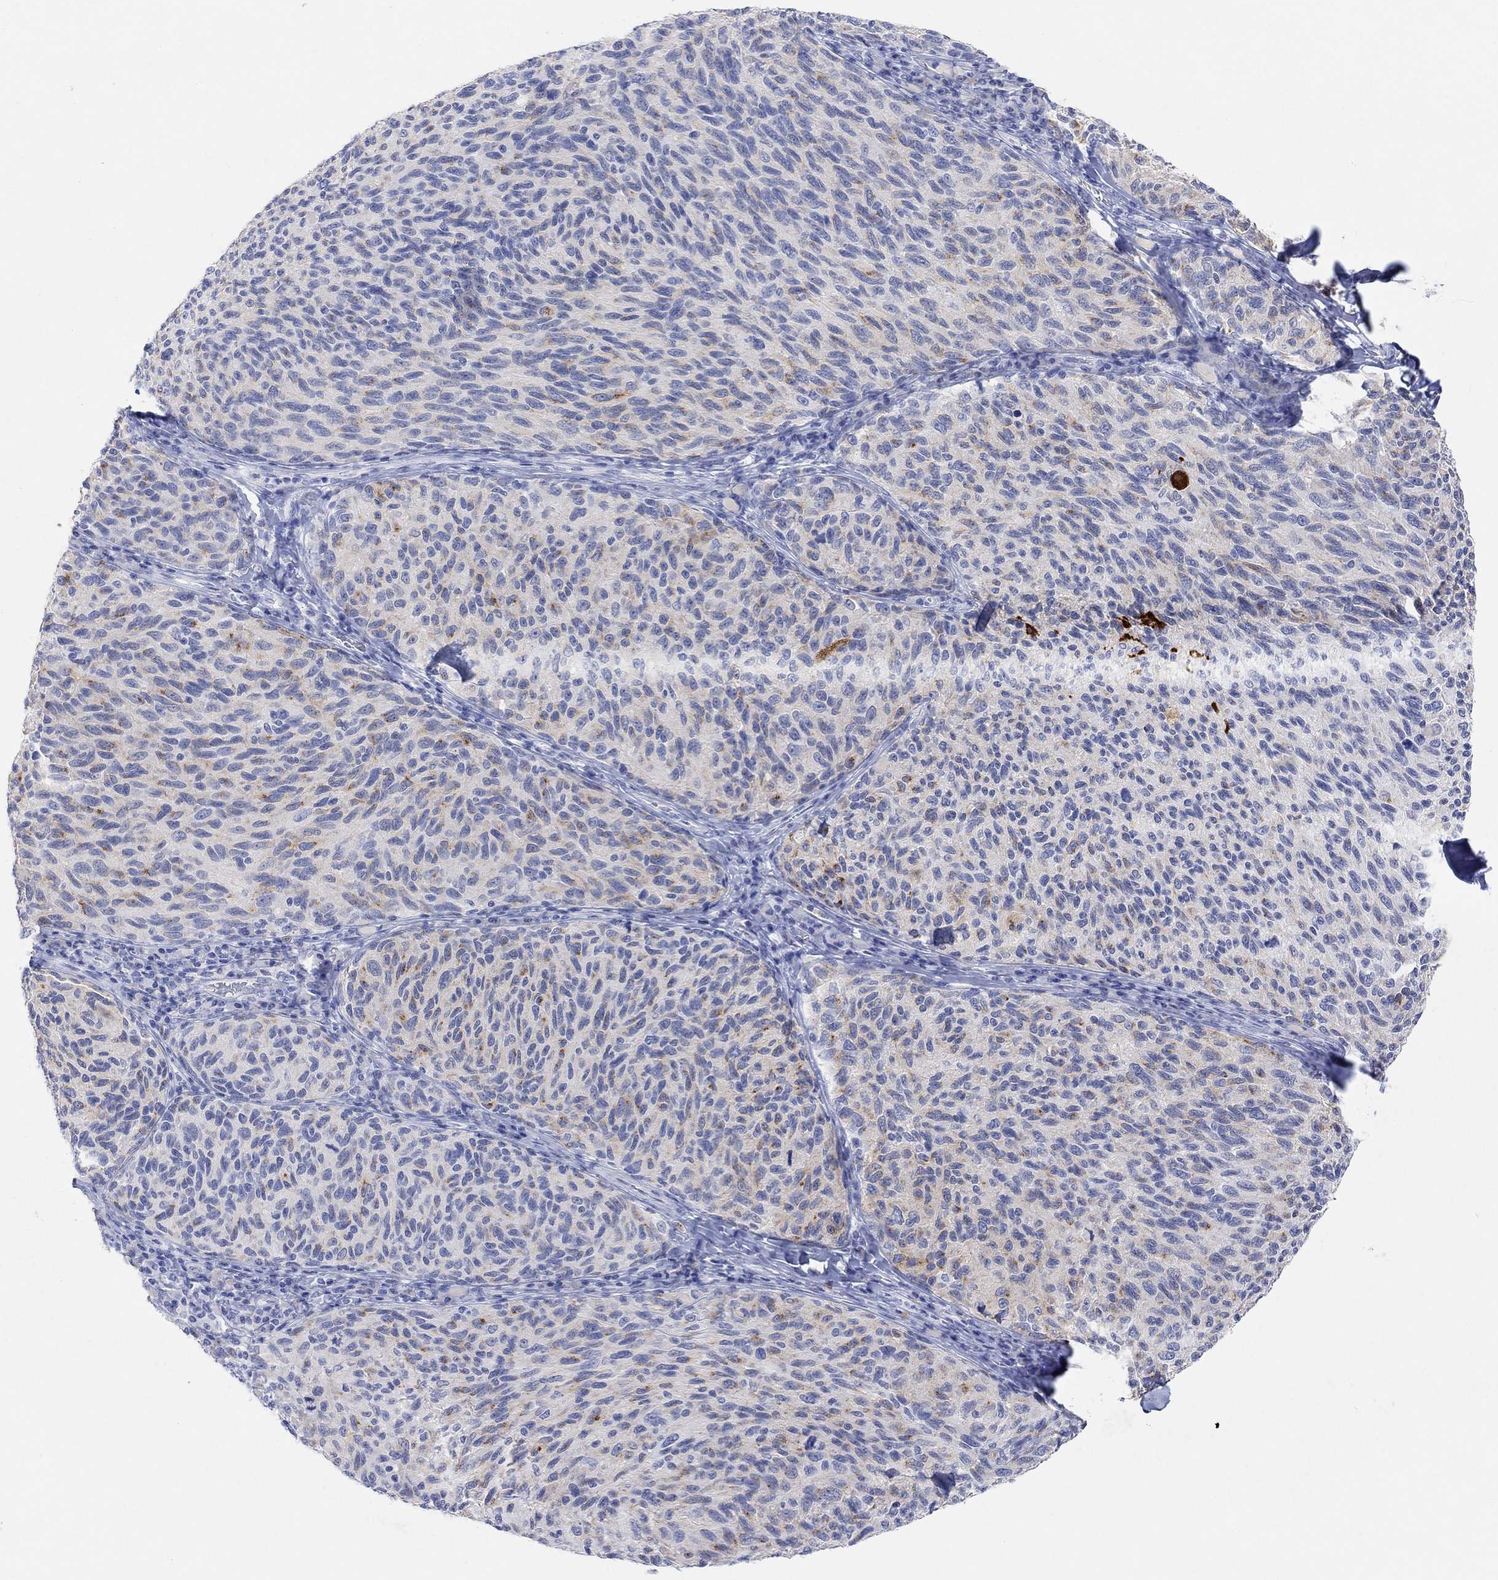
{"staining": {"intensity": "negative", "quantity": "none", "location": "none"}, "tissue": "melanoma", "cell_type": "Tumor cells", "image_type": "cancer", "snomed": [{"axis": "morphology", "description": "Malignant melanoma, NOS"}, {"axis": "topography", "description": "Skin"}], "caption": "Melanoma was stained to show a protein in brown. There is no significant positivity in tumor cells. (Stains: DAB immunohistochemistry with hematoxylin counter stain, Microscopy: brightfield microscopy at high magnification).", "gene": "TYR", "patient": {"sex": "female", "age": 73}}